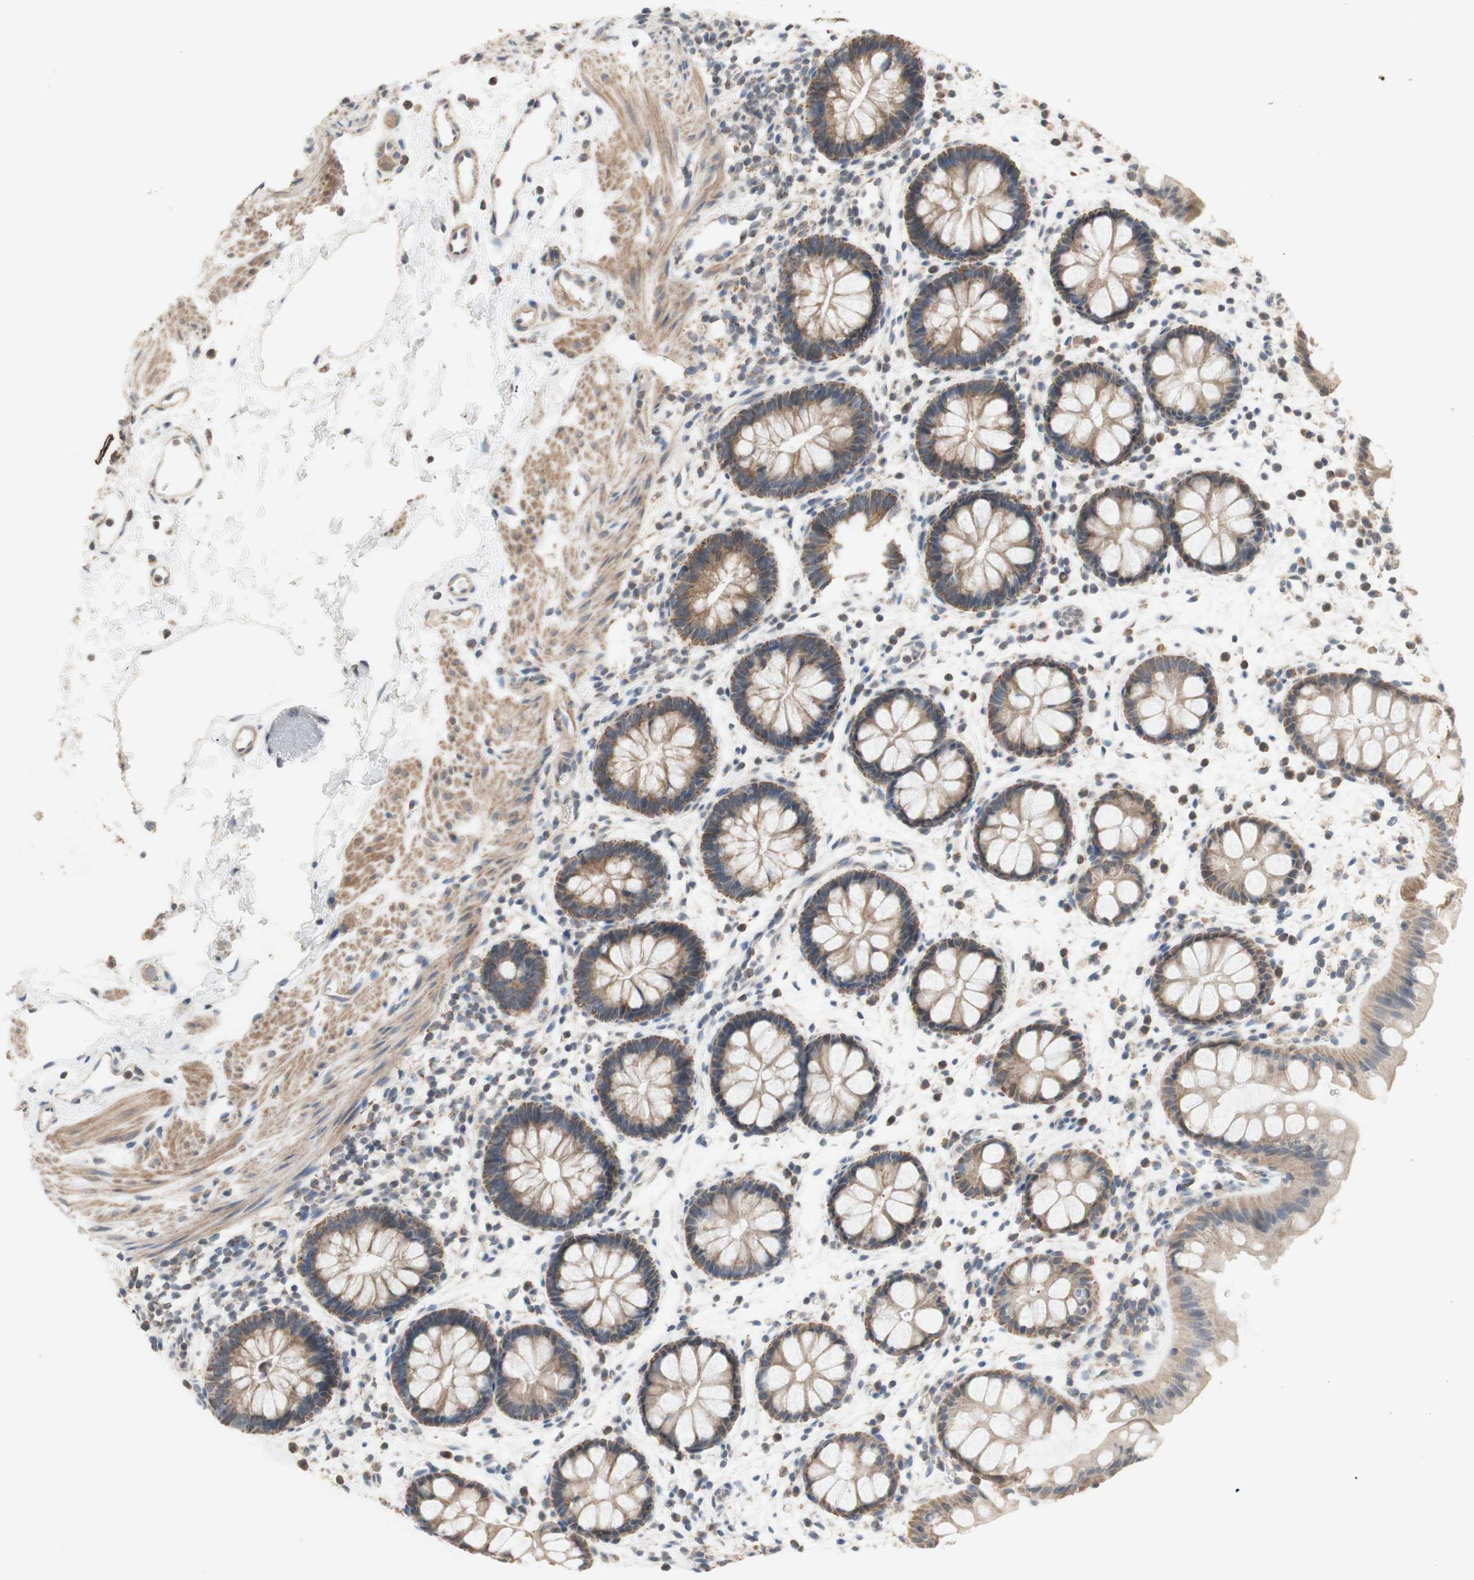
{"staining": {"intensity": "weak", "quantity": ">75%", "location": "cytoplasmic/membranous"}, "tissue": "rectum", "cell_type": "Glandular cells", "image_type": "normal", "snomed": [{"axis": "morphology", "description": "Normal tissue, NOS"}, {"axis": "topography", "description": "Rectum"}], "caption": "This is a photomicrograph of immunohistochemistry staining of benign rectum, which shows weak expression in the cytoplasmic/membranous of glandular cells.", "gene": "PTGIS", "patient": {"sex": "female", "age": 24}}